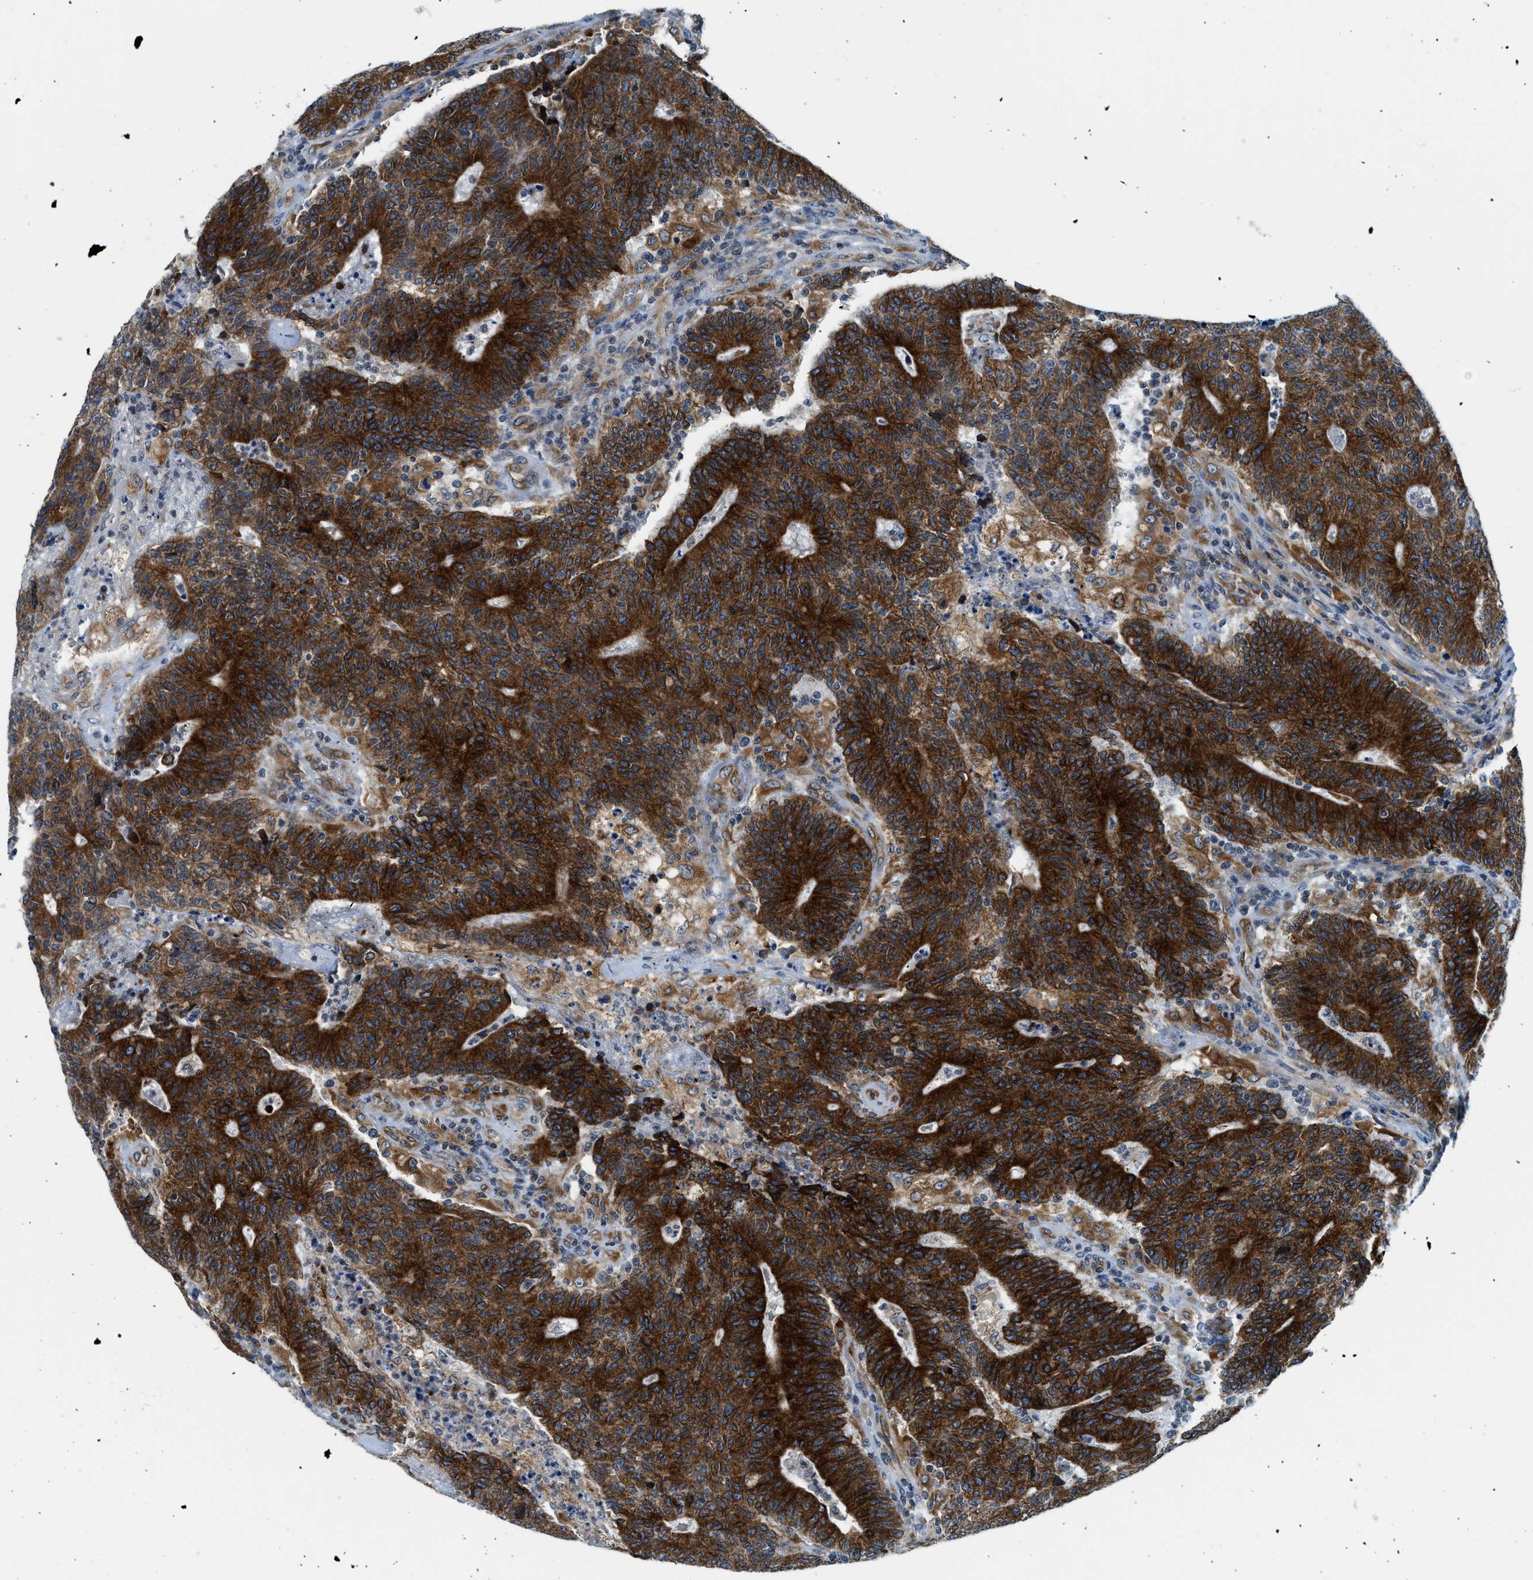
{"staining": {"intensity": "strong", "quantity": ">75%", "location": "cytoplasmic/membranous"}, "tissue": "colorectal cancer", "cell_type": "Tumor cells", "image_type": "cancer", "snomed": [{"axis": "morphology", "description": "Normal tissue, NOS"}, {"axis": "morphology", "description": "Adenocarcinoma, NOS"}, {"axis": "topography", "description": "Colon"}], "caption": "Protein staining demonstrates strong cytoplasmic/membranous positivity in approximately >75% of tumor cells in colorectal cancer (adenocarcinoma). Nuclei are stained in blue.", "gene": "BCAP31", "patient": {"sex": "female", "age": 75}}